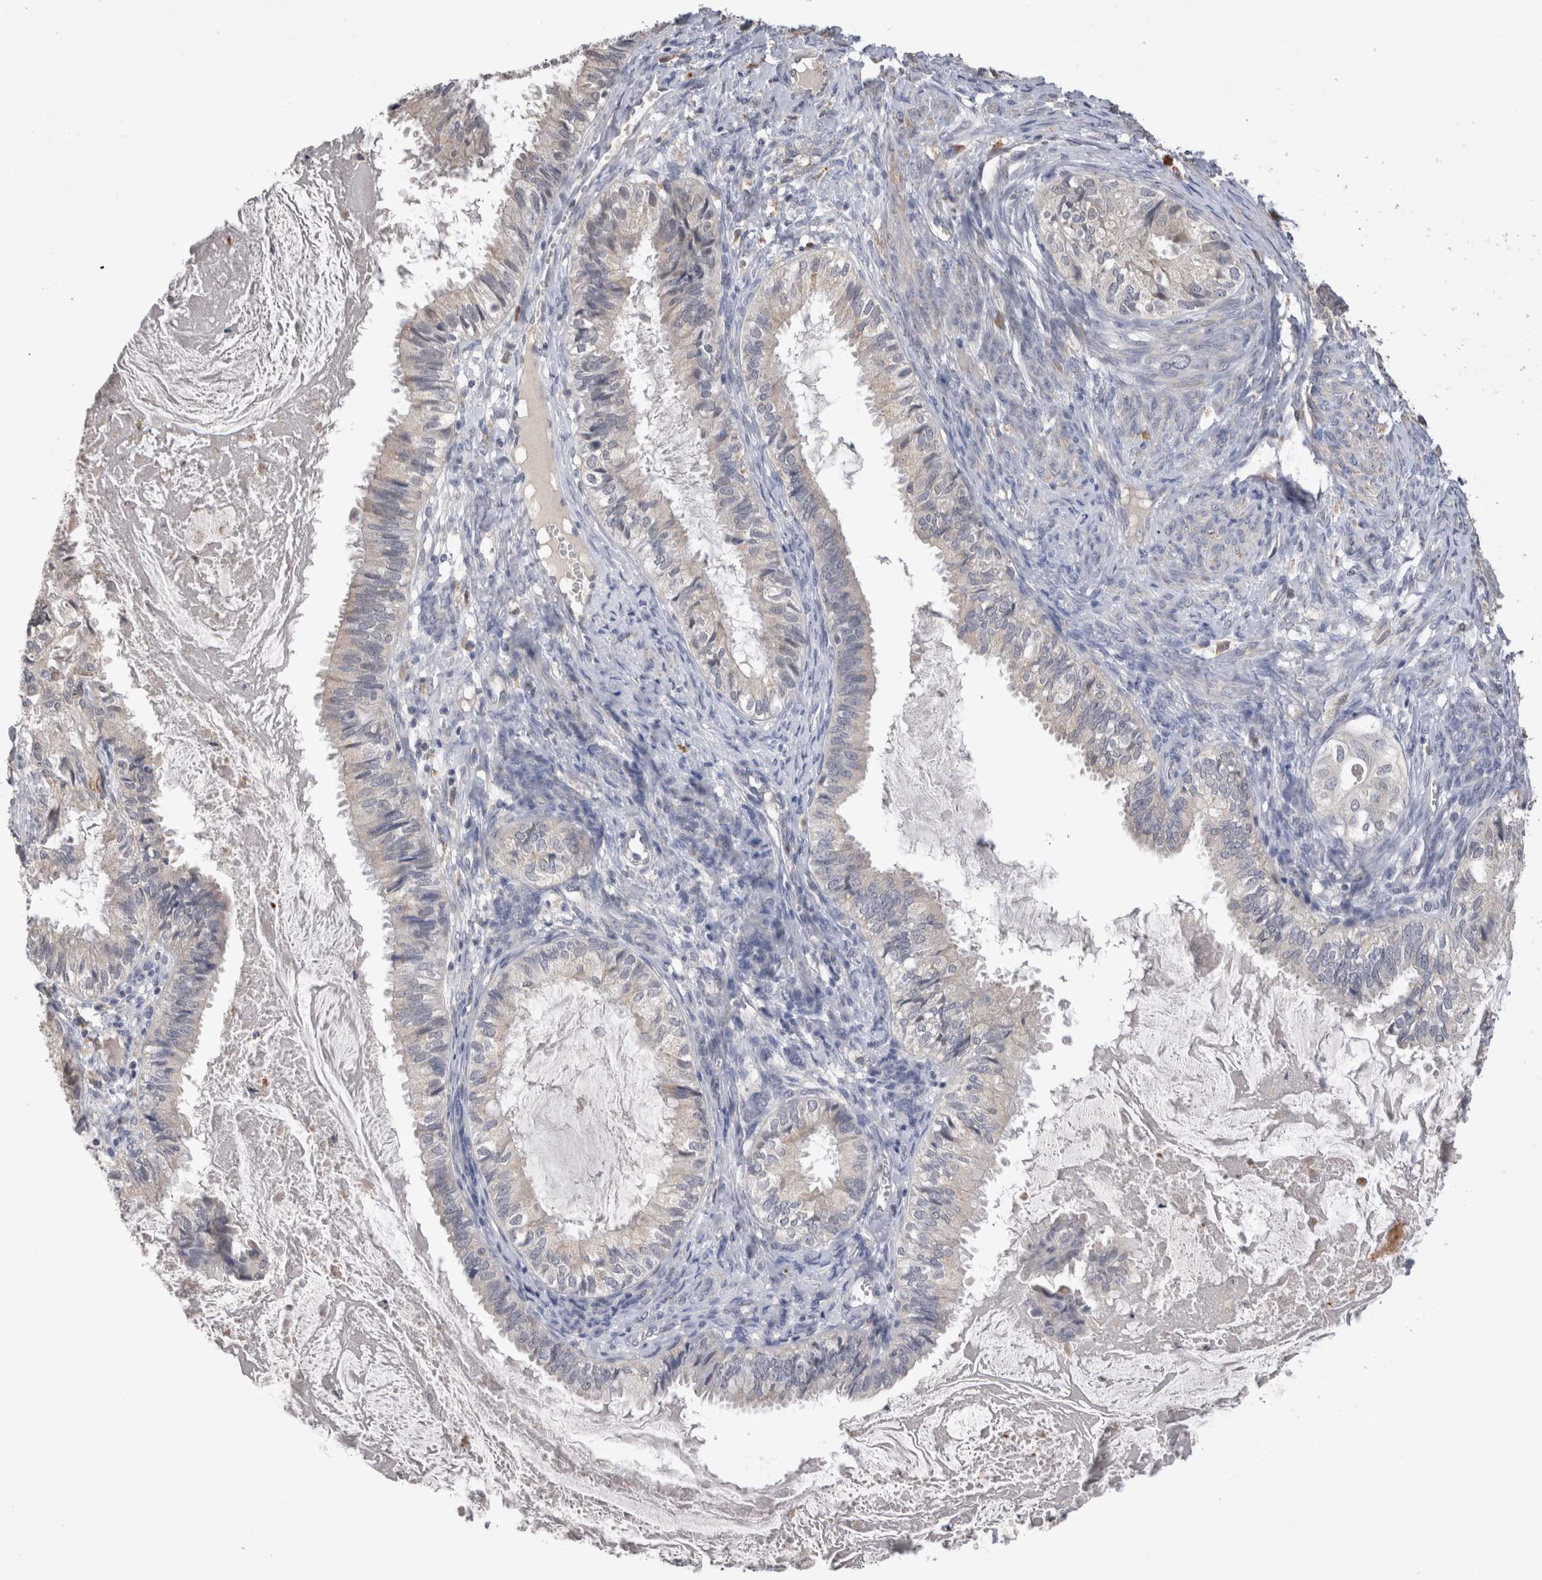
{"staining": {"intensity": "negative", "quantity": "none", "location": "none"}, "tissue": "cervical cancer", "cell_type": "Tumor cells", "image_type": "cancer", "snomed": [{"axis": "morphology", "description": "Normal tissue, NOS"}, {"axis": "morphology", "description": "Adenocarcinoma, NOS"}, {"axis": "topography", "description": "Cervix"}, {"axis": "topography", "description": "Endometrium"}], "caption": "The photomicrograph reveals no significant expression in tumor cells of adenocarcinoma (cervical).", "gene": "VSIG4", "patient": {"sex": "female", "age": 86}}